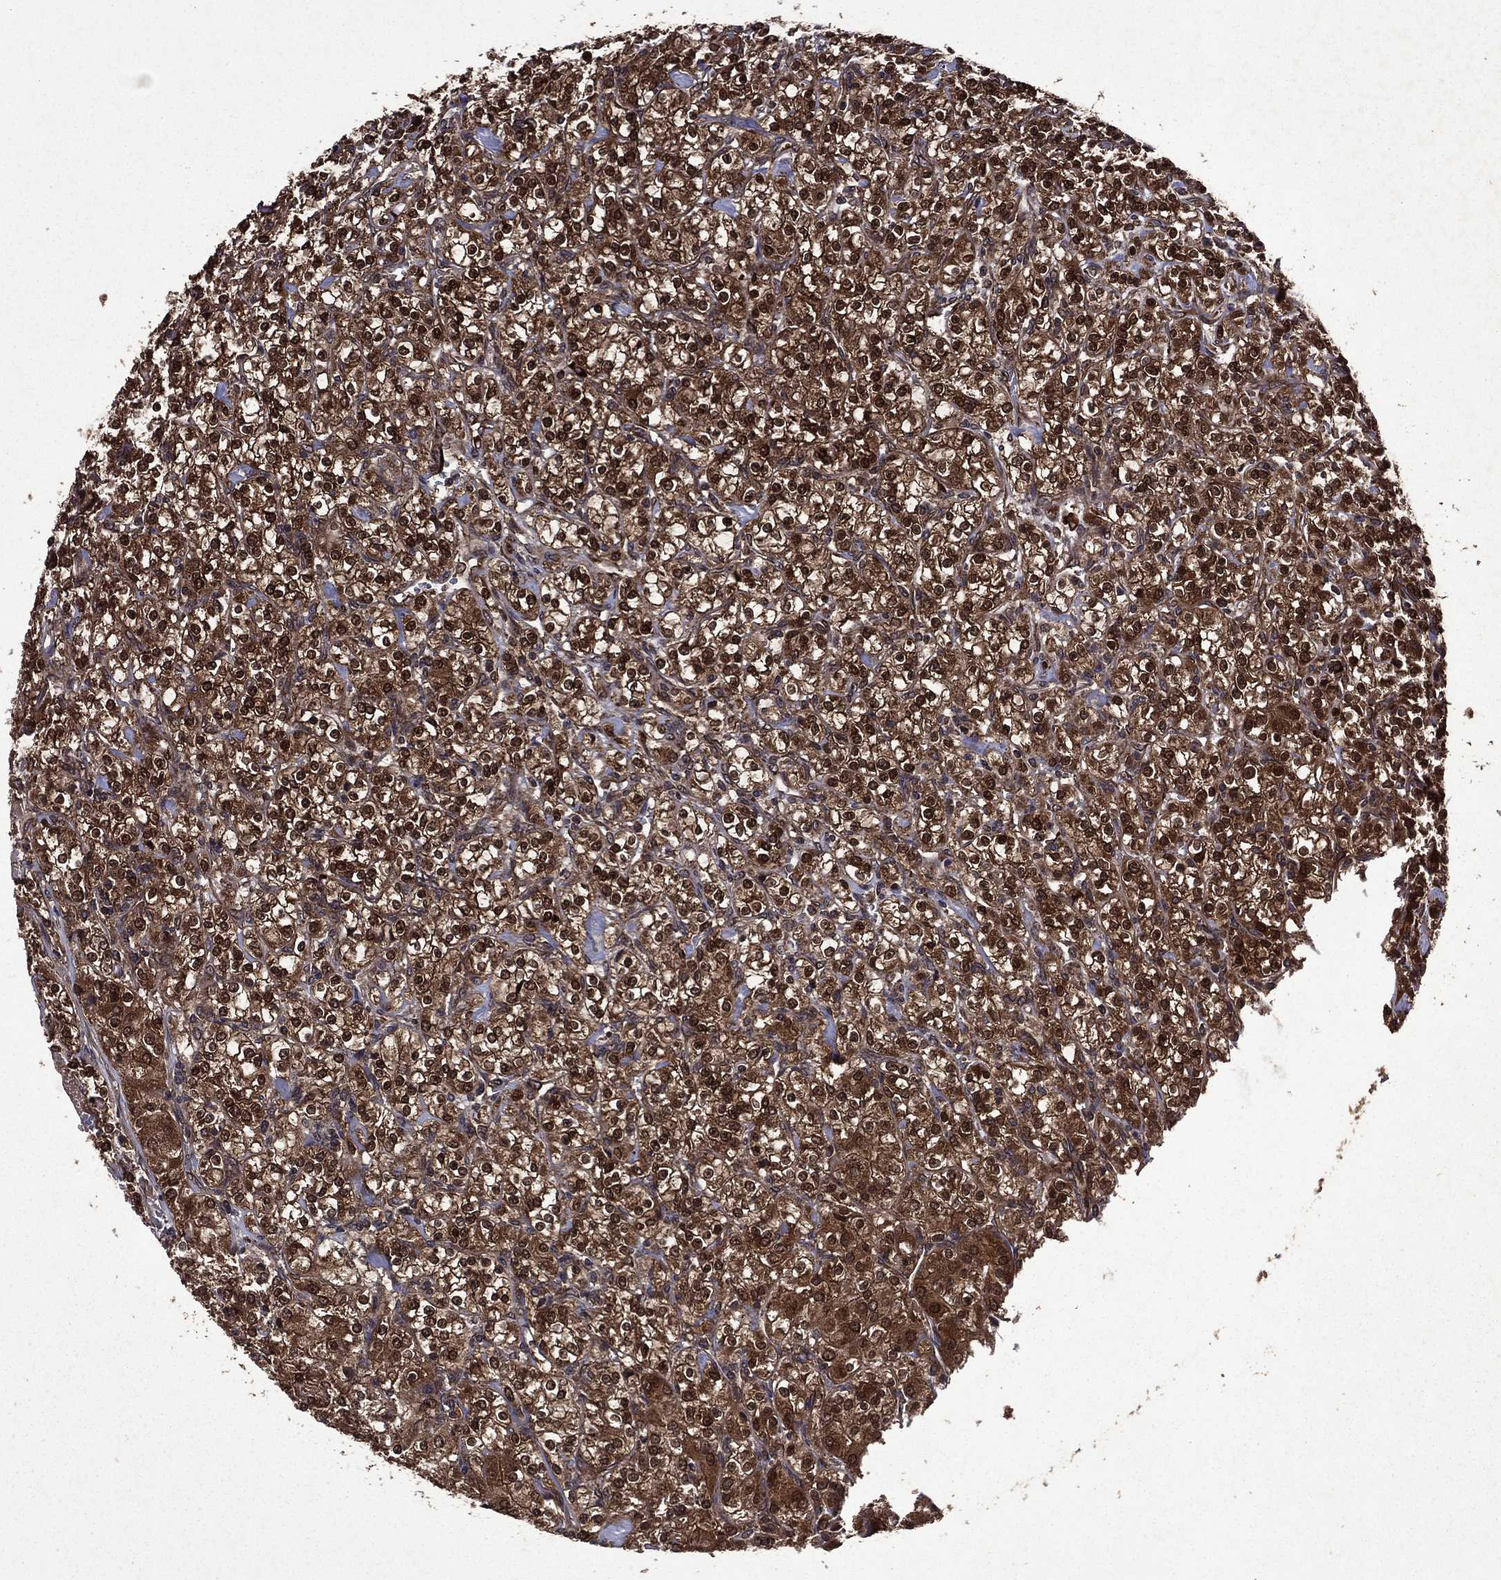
{"staining": {"intensity": "strong", "quantity": ">75%", "location": "cytoplasmic/membranous,nuclear"}, "tissue": "renal cancer", "cell_type": "Tumor cells", "image_type": "cancer", "snomed": [{"axis": "morphology", "description": "Adenocarcinoma, NOS"}, {"axis": "topography", "description": "Kidney"}], "caption": "Protein expression analysis of human renal cancer (adenocarcinoma) reveals strong cytoplasmic/membranous and nuclear positivity in approximately >75% of tumor cells.", "gene": "EIF2B4", "patient": {"sex": "male", "age": 77}}